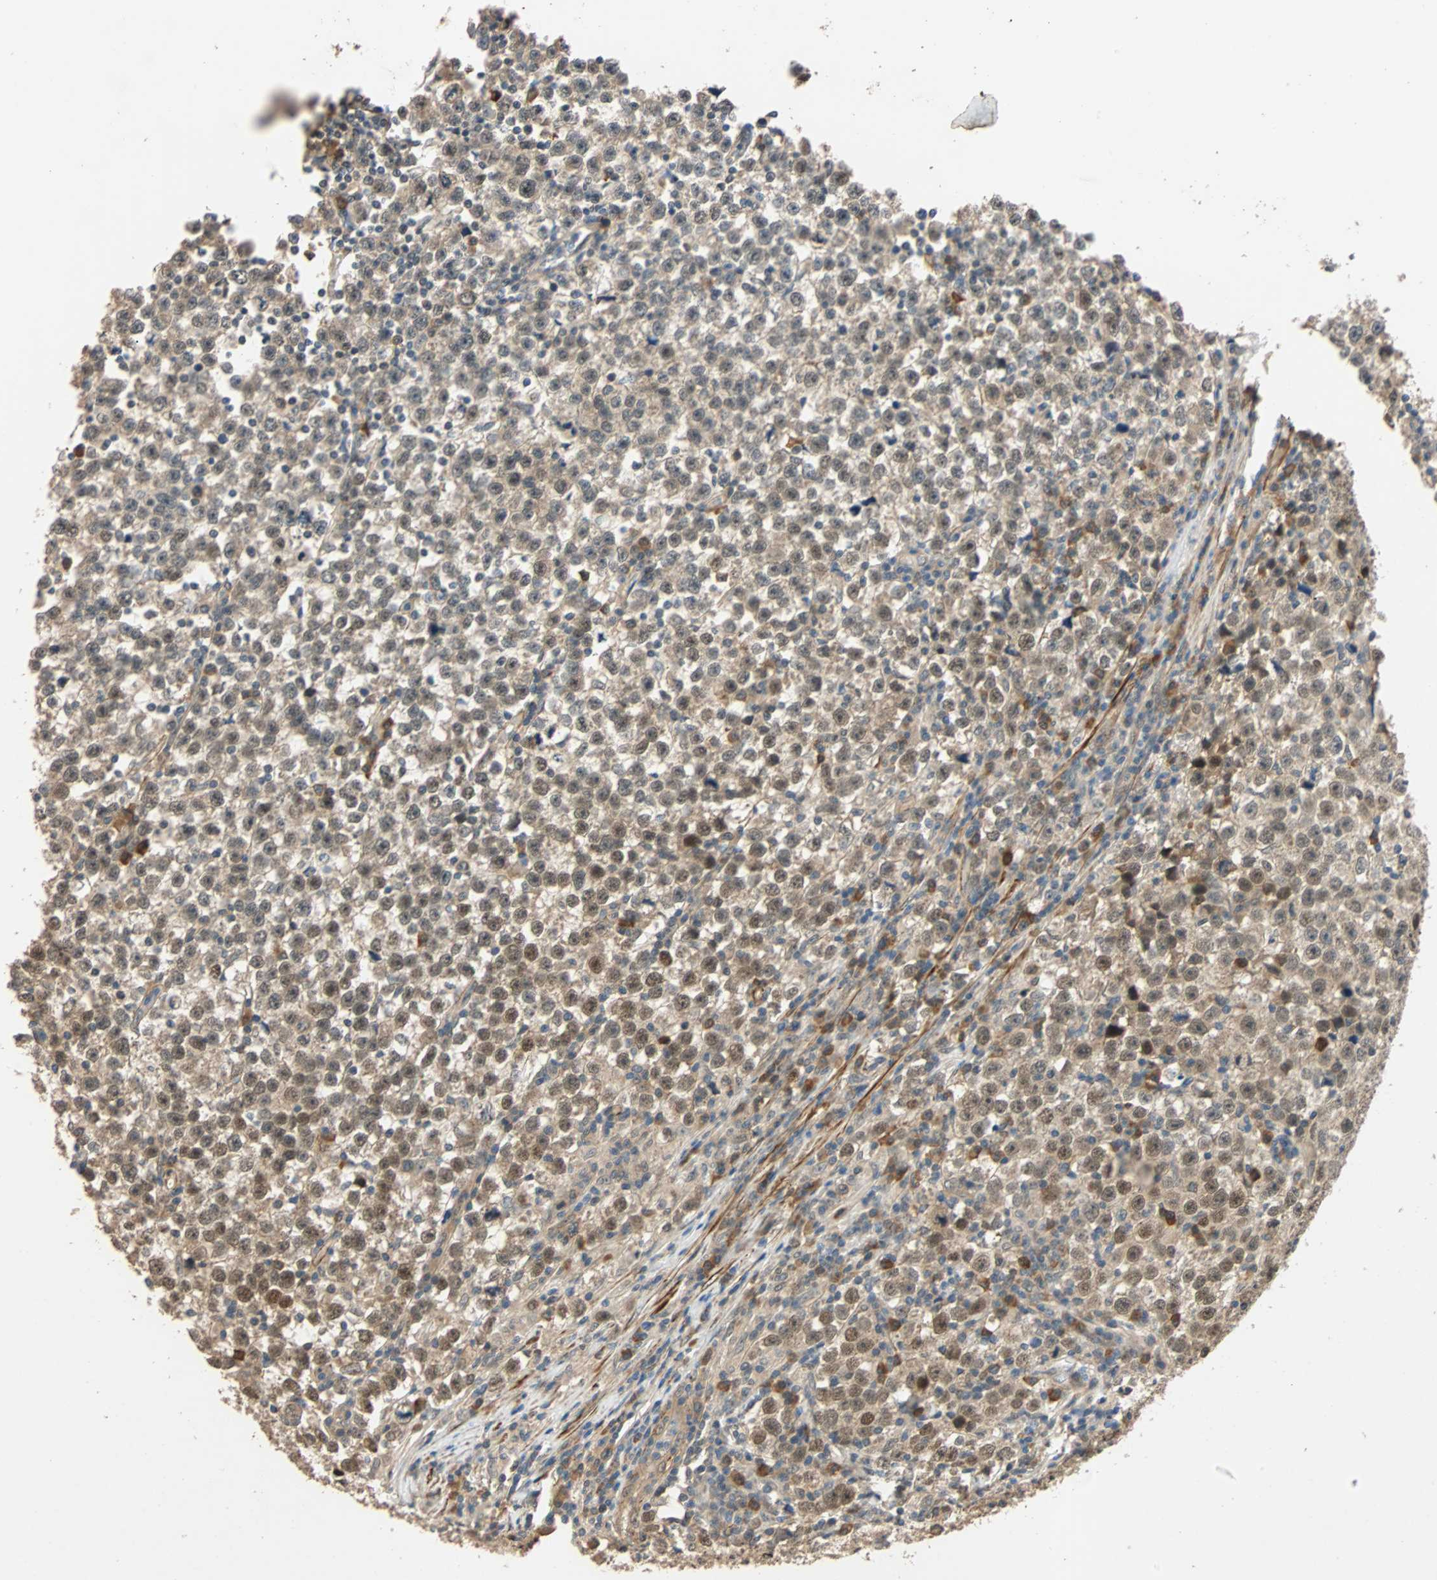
{"staining": {"intensity": "moderate", "quantity": ">75%", "location": "nuclear"}, "tissue": "testis cancer", "cell_type": "Tumor cells", "image_type": "cancer", "snomed": [{"axis": "morphology", "description": "Seminoma, NOS"}, {"axis": "topography", "description": "Testis"}], "caption": "This histopathology image exhibits immunohistochemistry staining of testis cancer (seminoma), with medium moderate nuclear positivity in about >75% of tumor cells.", "gene": "QSER1", "patient": {"sex": "male", "age": 43}}